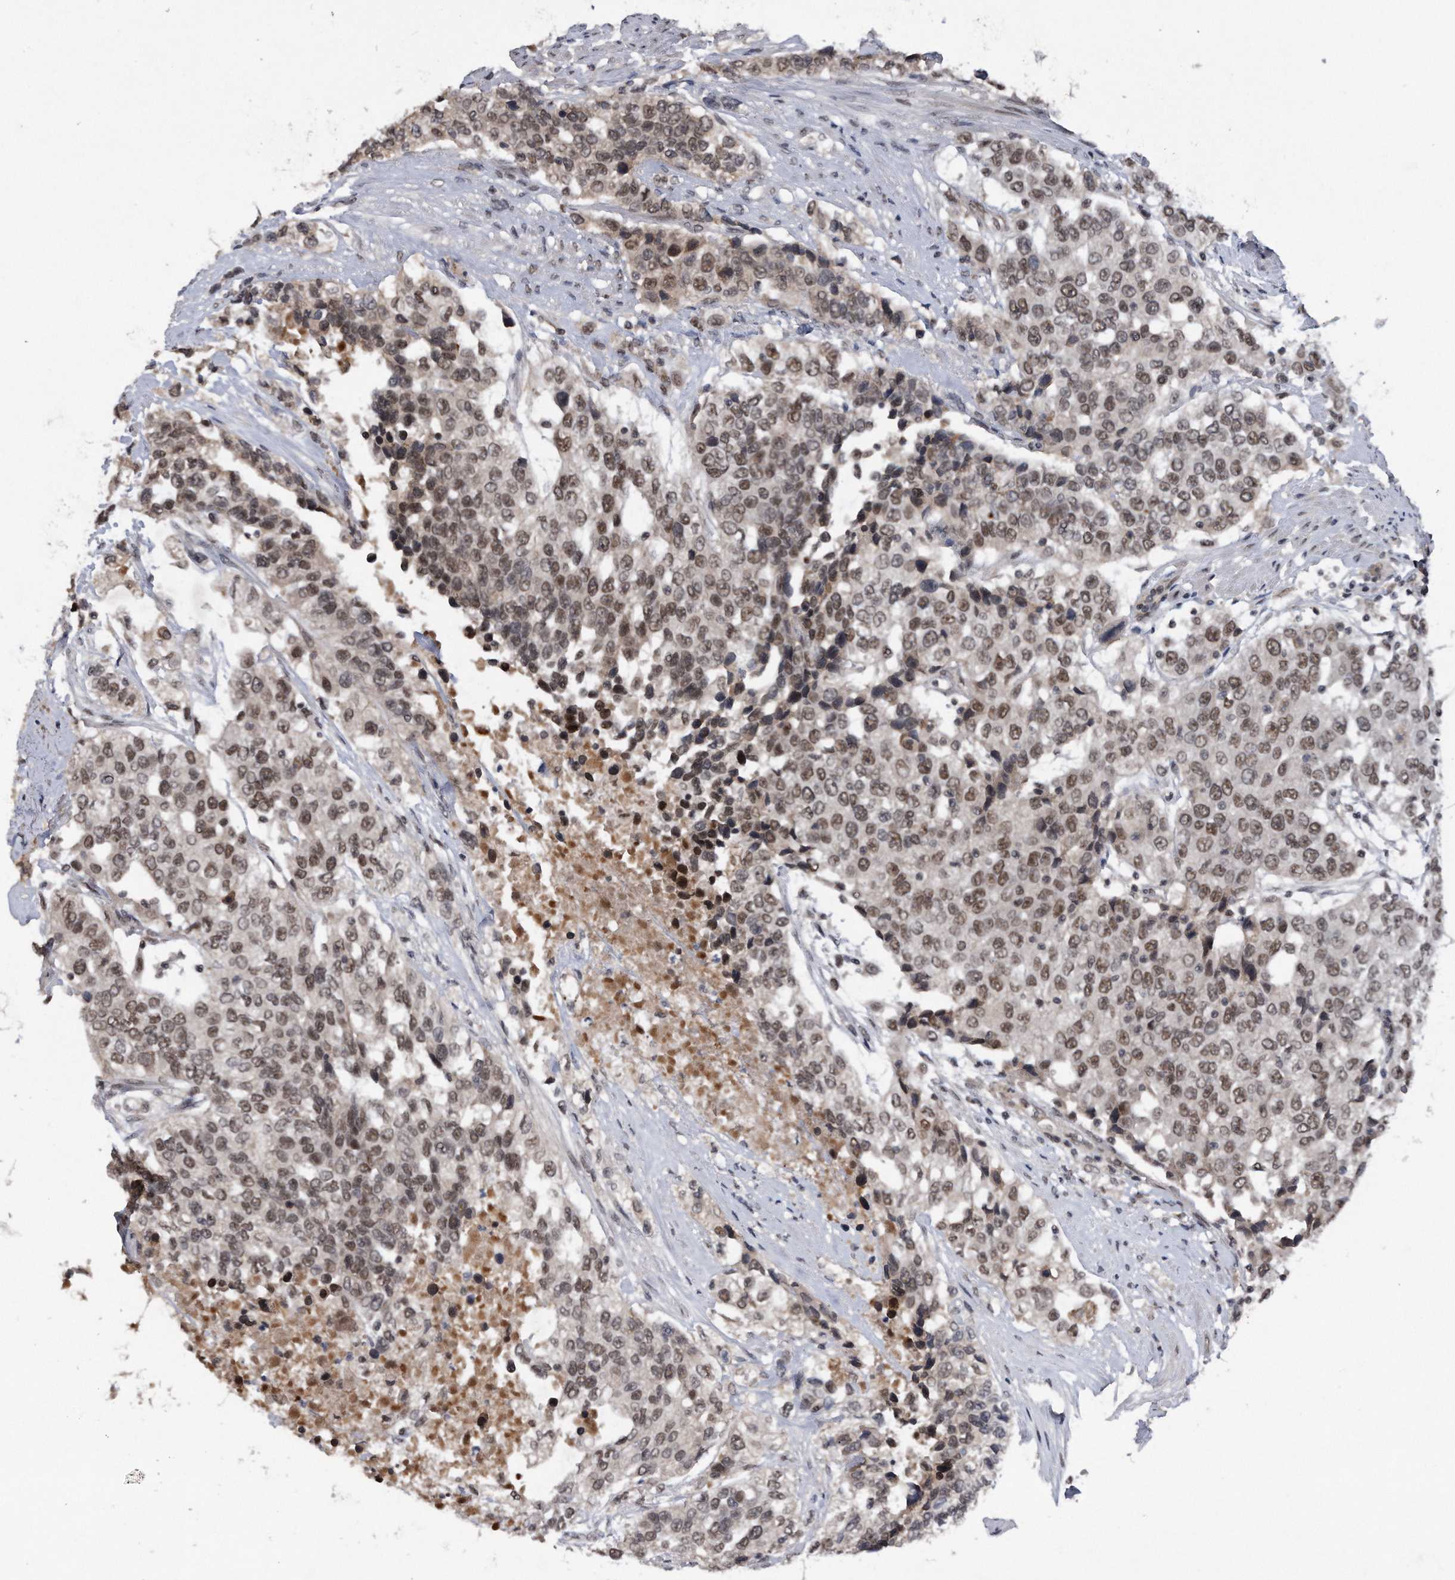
{"staining": {"intensity": "moderate", "quantity": ">75%", "location": "nuclear"}, "tissue": "urothelial cancer", "cell_type": "Tumor cells", "image_type": "cancer", "snomed": [{"axis": "morphology", "description": "Urothelial carcinoma, High grade"}, {"axis": "topography", "description": "Urinary bladder"}], "caption": "Tumor cells exhibit medium levels of moderate nuclear positivity in about >75% of cells in human high-grade urothelial carcinoma. (brown staining indicates protein expression, while blue staining denotes nuclei).", "gene": "VIRMA", "patient": {"sex": "female", "age": 80}}